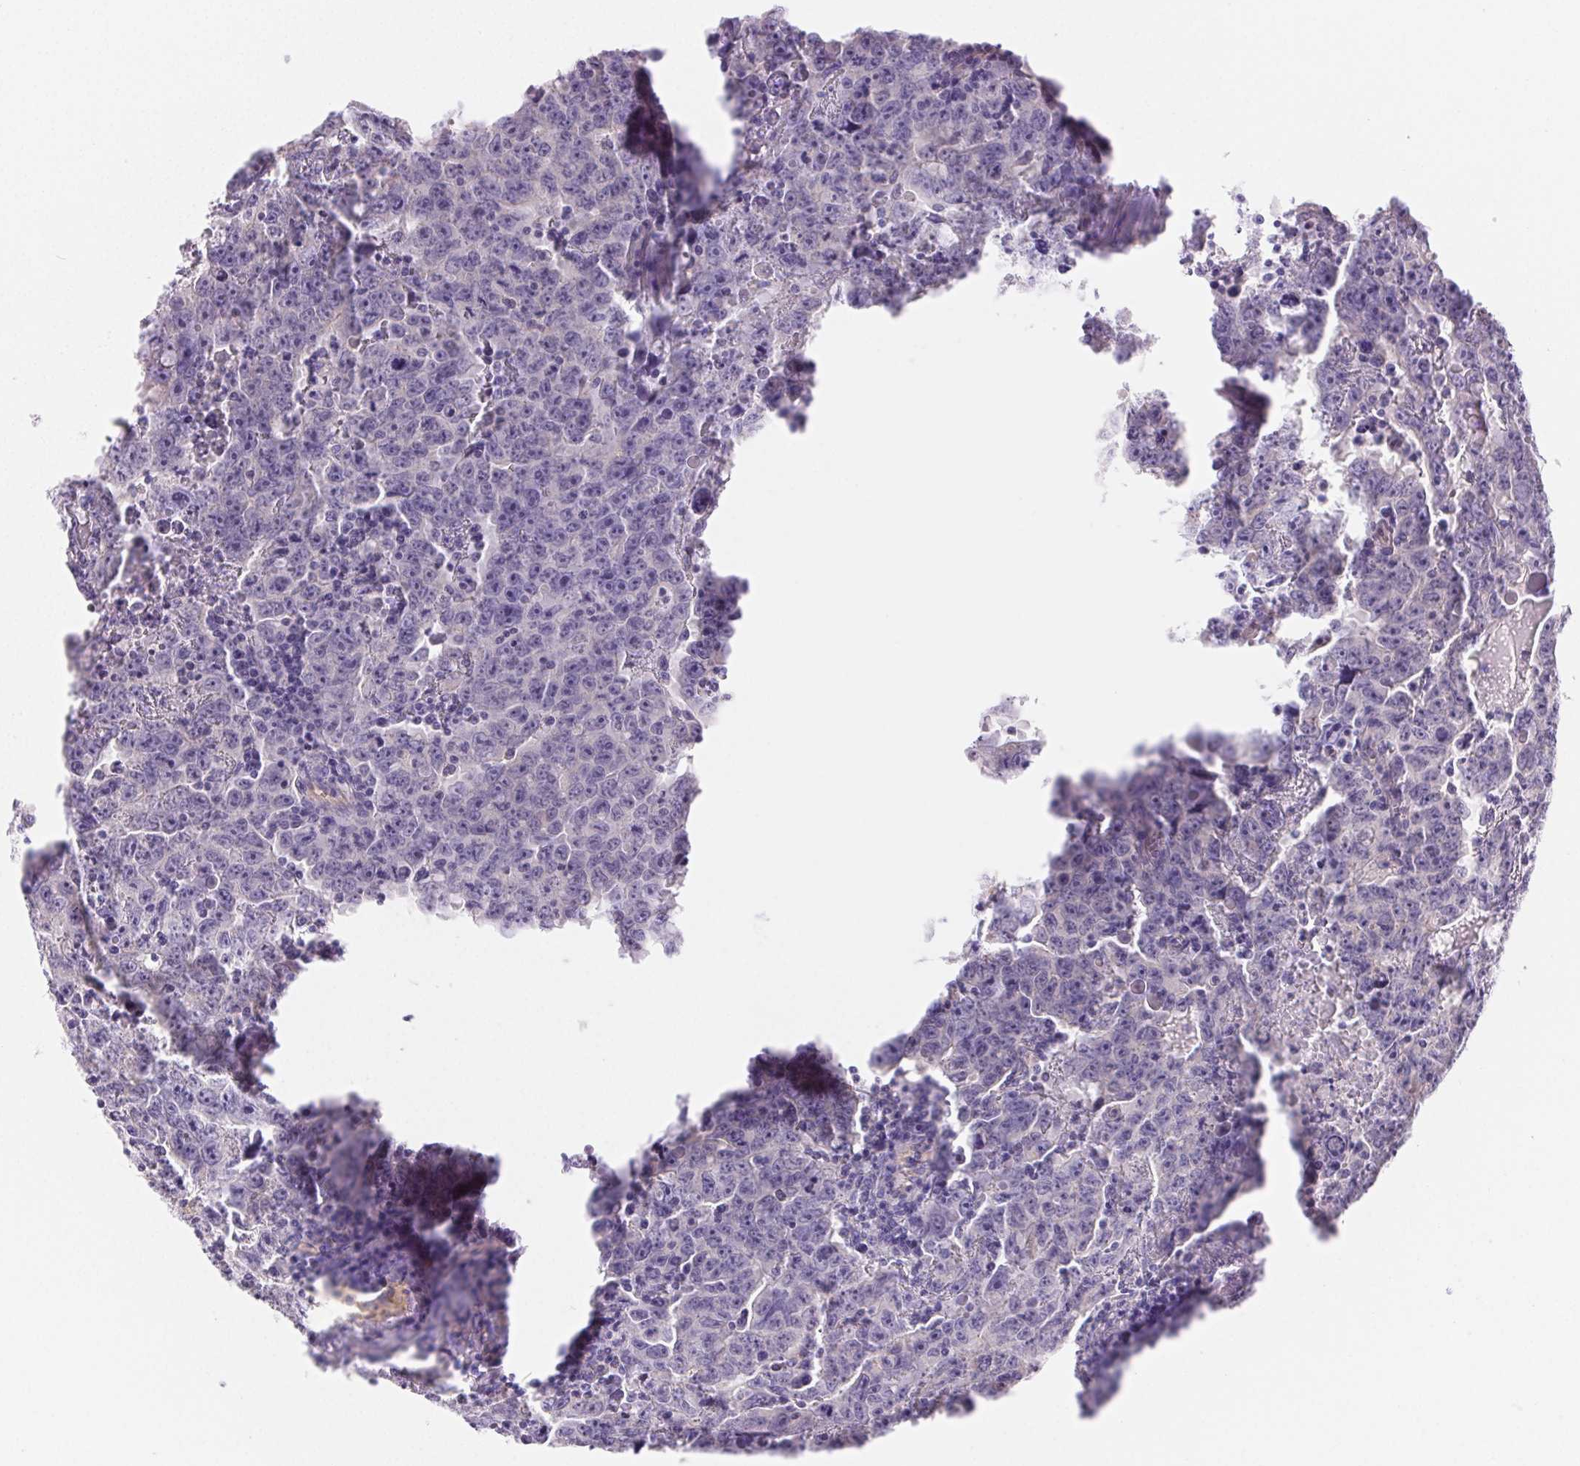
{"staining": {"intensity": "negative", "quantity": "none", "location": "none"}, "tissue": "testis cancer", "cell_type": "Tumor cells", "image_type": "cancer", "snomed": [{"axis": "morphology", "description": "Carcinoma, Embryonal, NOS"}, {"axis": "topography", "description": "Testis"}], "caption": "Tumor cells show no significant protein staining in testis embryonal carcinoma.", "gene": "PNLIP", "patient": {"sex": "male", "age": 22}}